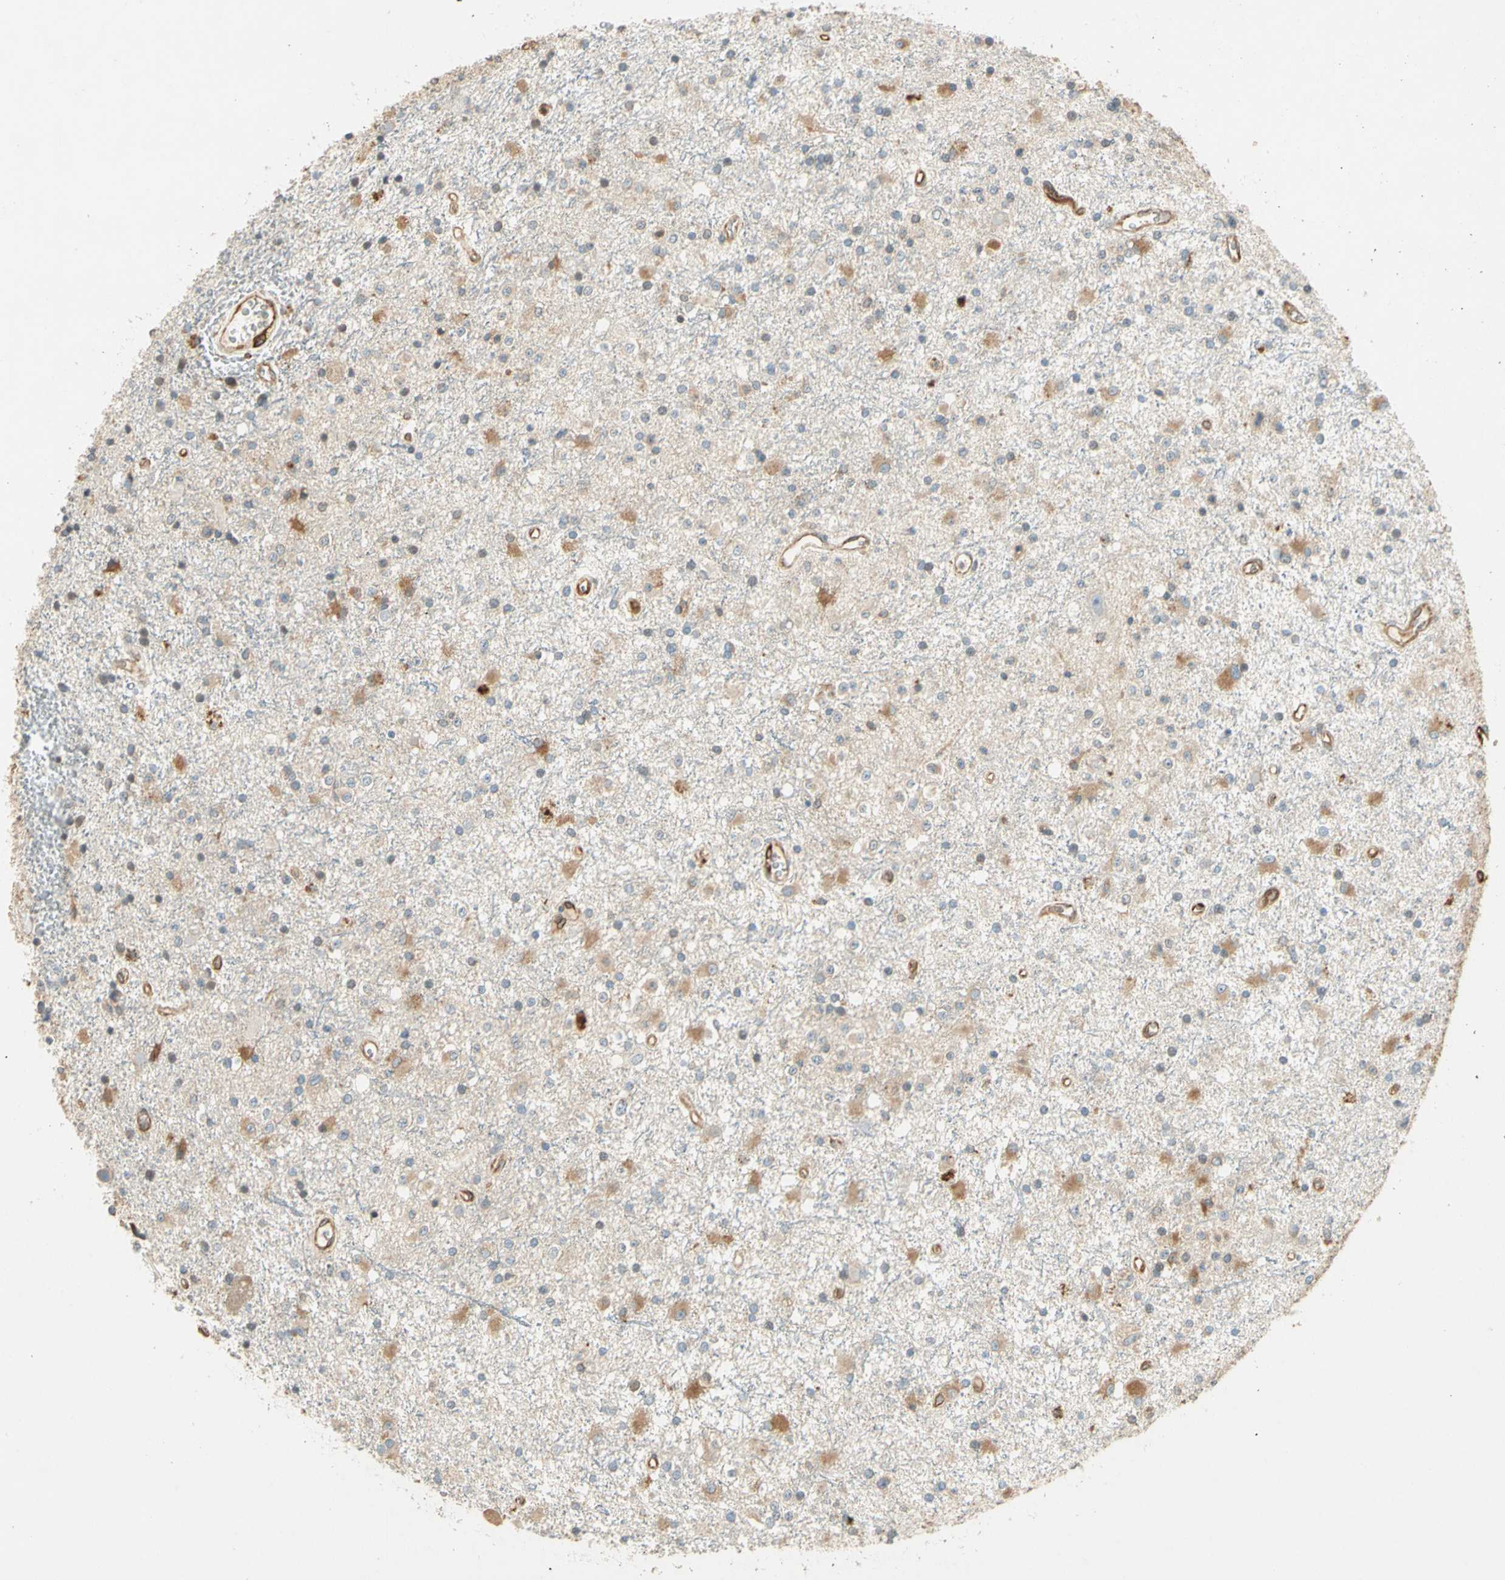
{"staining": {"intensity": "moderate", "quantity": ">75%", "location": "cytoplasmic/membranous"}, "tissue": "glioma", "cell_type": "Tumor cells", "image_type": "cancer", "snomed": [{"axis": "morphology", "description": "Glioma, malignant, Low grade"}, {"axis": "topography", "description": "Brain"}], "caption": "Protein analysis of glioma tissue displays moderate cytoplasmic/membranous expression in about >75% of tumor cells. The staining is performed using DAB (3,3'-diaminobenzidine) brown chromogen to label protein expression. The nuclei are counter-stained blue using hematoxylin.", "gene": "TAPBP", "patient": {"sex": "male", "age": 58}}